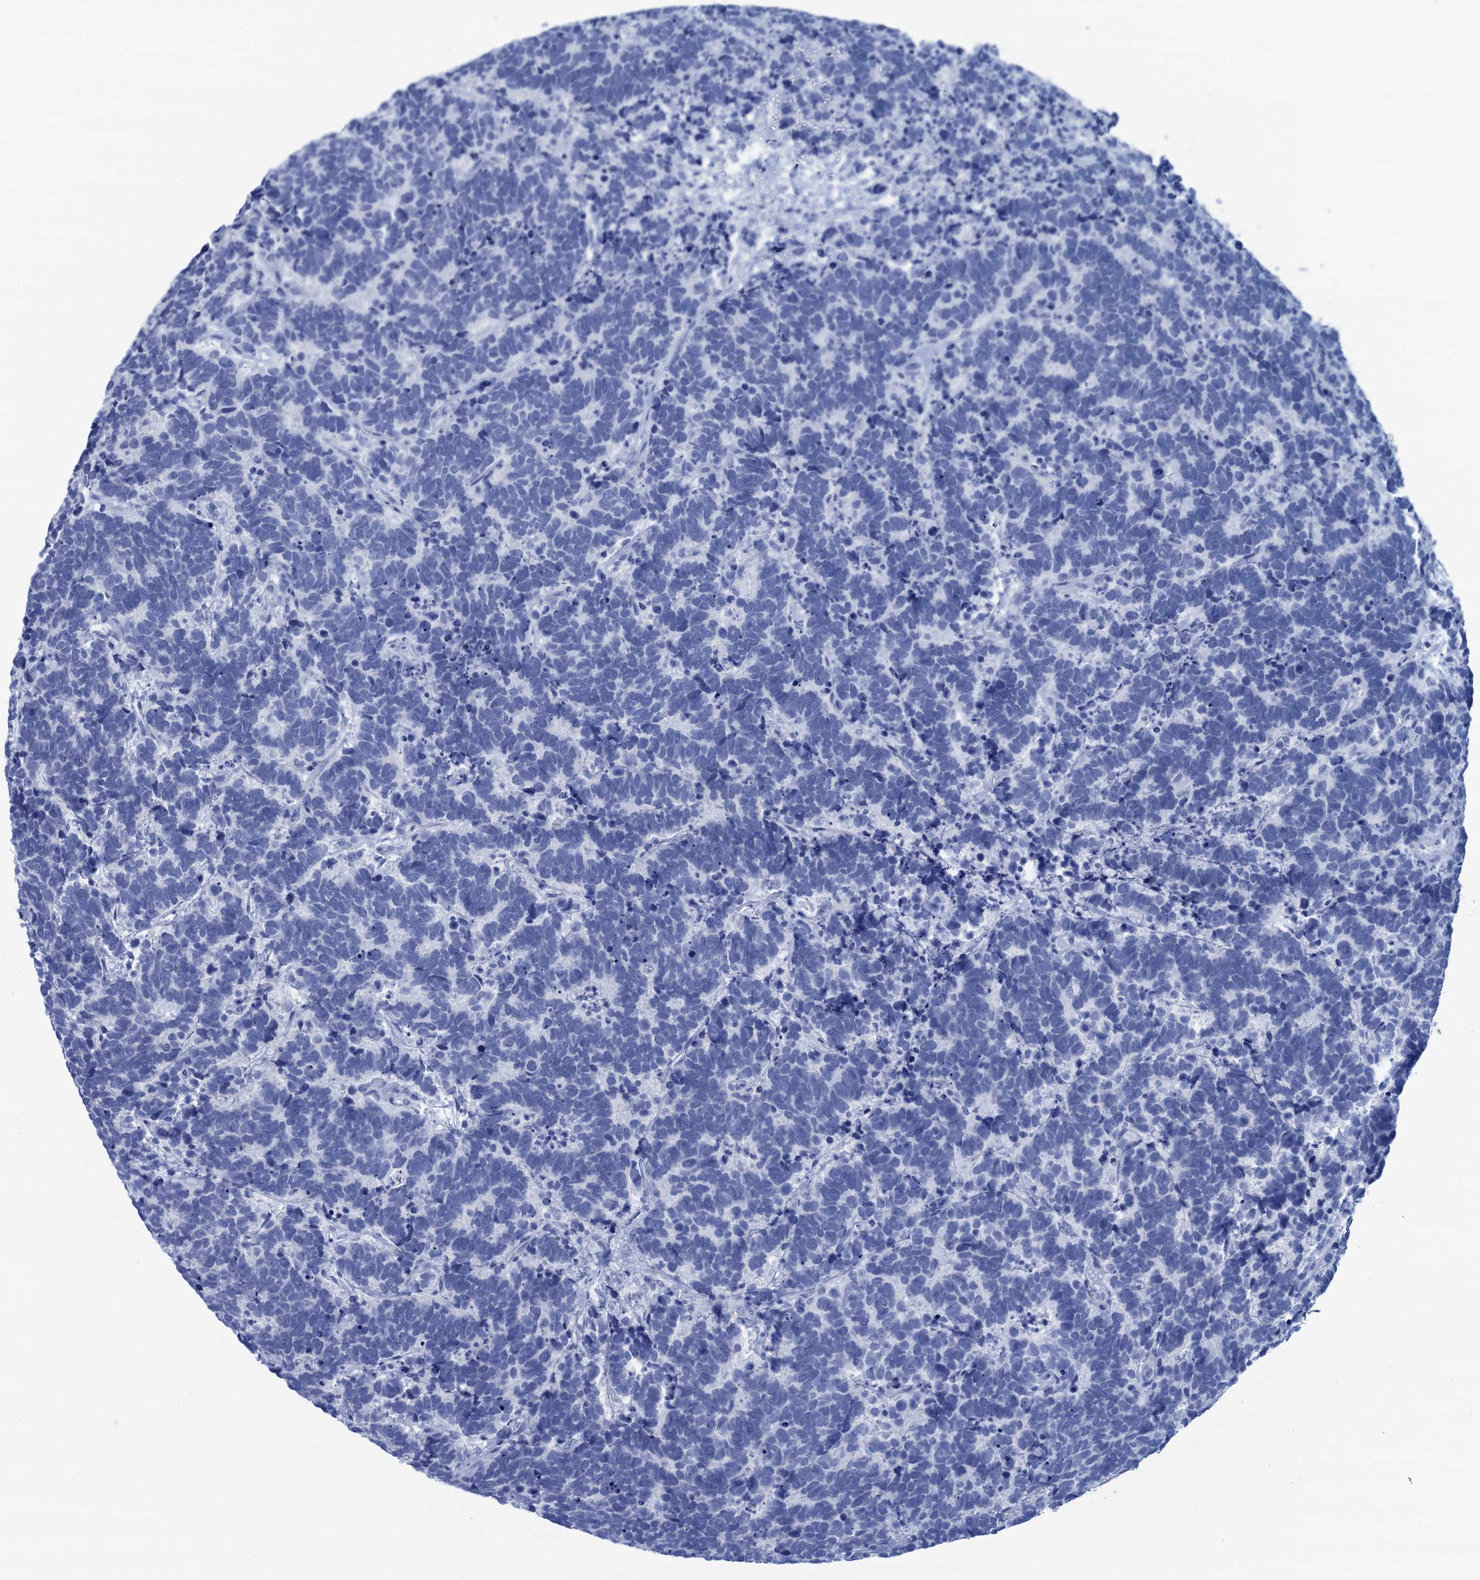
{"staining": {"intensity": "negative", "quantity": "none", "location": "none"}, "tissue": "carcinoid", "cell_type": "Tumor cells", "image_type": "cancer", "snomed": [{"axis": "morphology", "description": "Carcinoma, NOS"}, {"axis": "morphology", "description": "Carcinoid, malignant, NOS"}, {"axis": "topography", "description": "Urinary bladder"}], "caption": "An immunohistochemistry (IHC) micrograph of carcinoid (malignant) is shown. There is no staining in tumor cells of carcinoid (malignant).", "gene": "CABYR", "patient": {"sex": "male", "age": 57}}